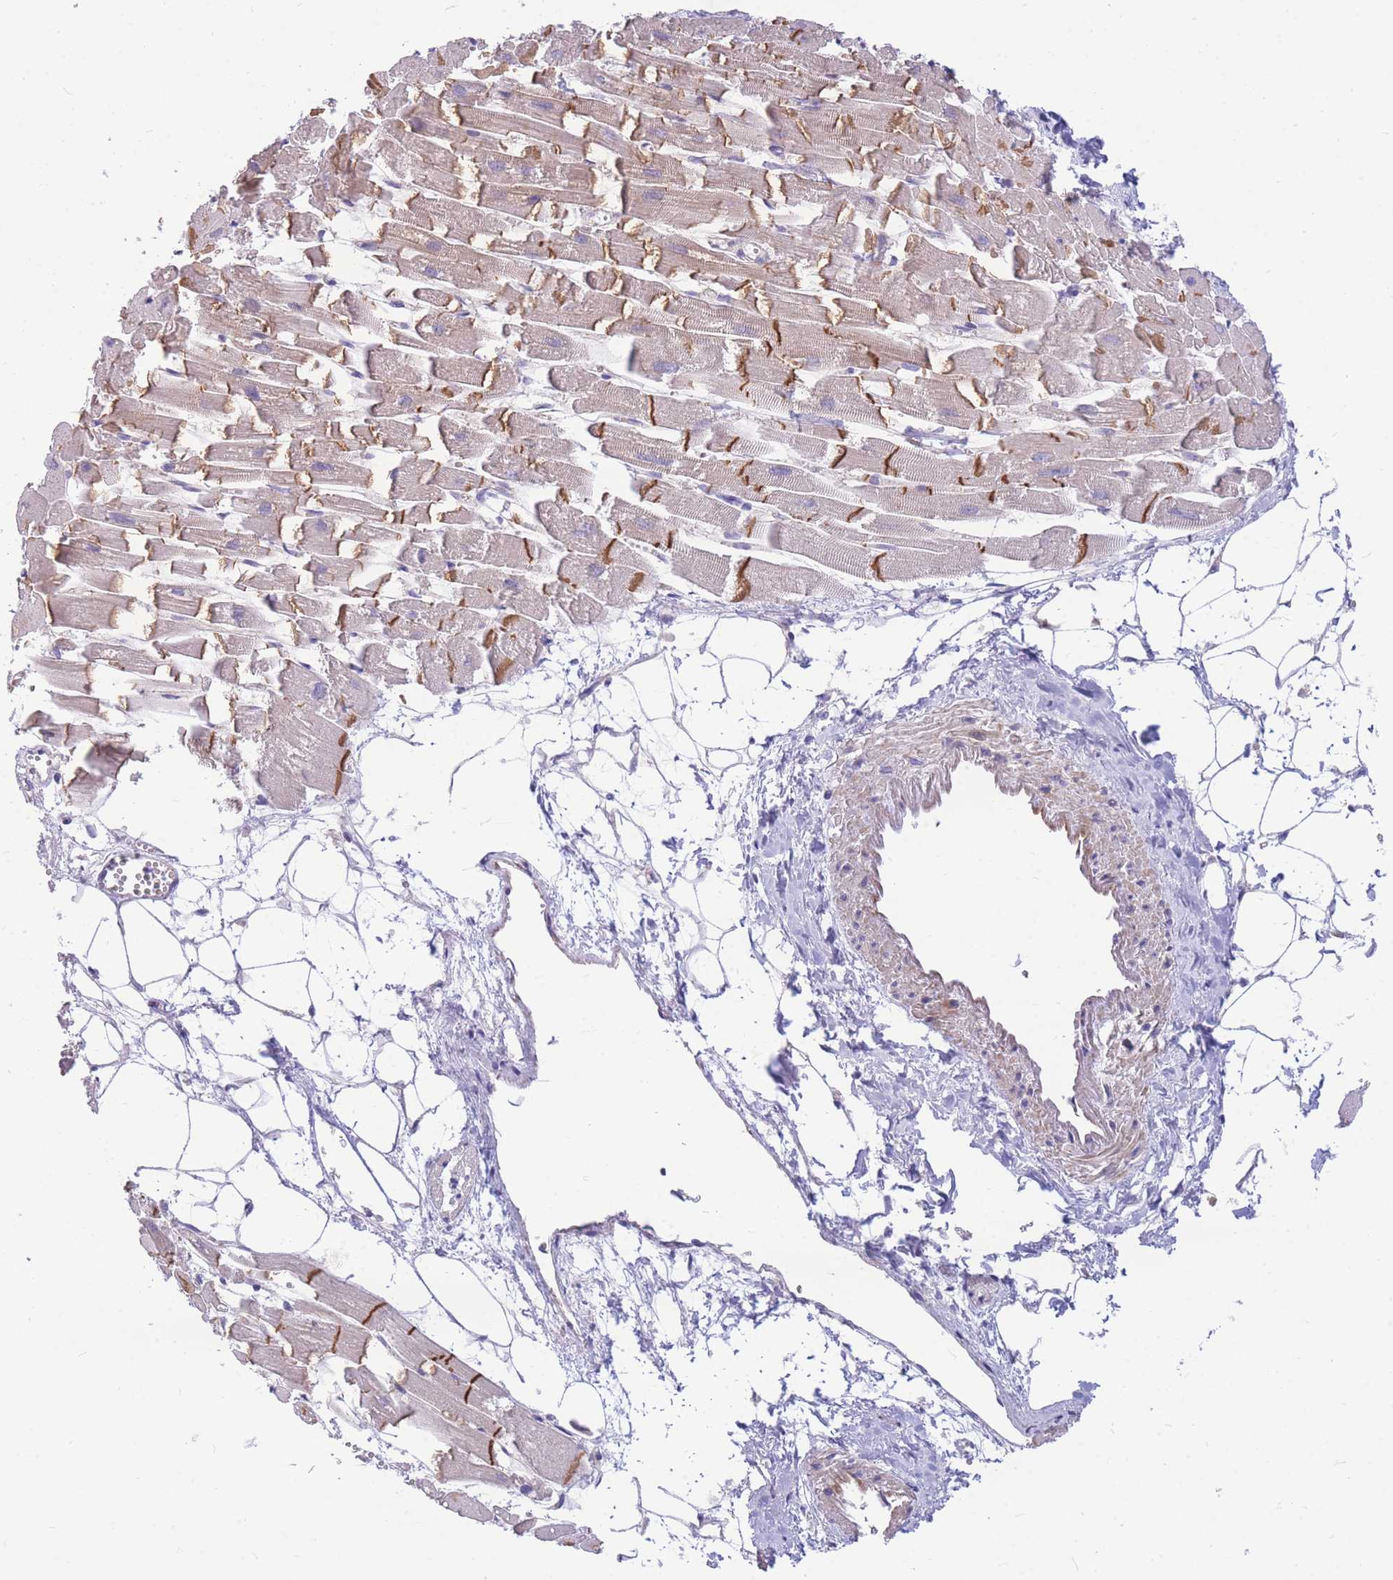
{"staining": {"intensity": "moderate", "quantity": ">75%", "location": "cytoplasmic/membranous"}, "tissue": "heart muscle", "cell_type": "Cardiomyocytes", "image_type": "normal", "snomed": [{"axis": "morphology", "description": "Normal tissue, NOS"}, {"axis": "topography", "description": "Heart"}], "caption": "A brown stain shows moderate cytoplasmic/membranous expression of a protein in cardiomyocytes of unremarkable heart muscle. Immunohistochemistry (ihc) stains the protein in brown and the nuclei are stained blue.", "gene": "OR5T1", "patient": {"sex": "female", "age": 64}}